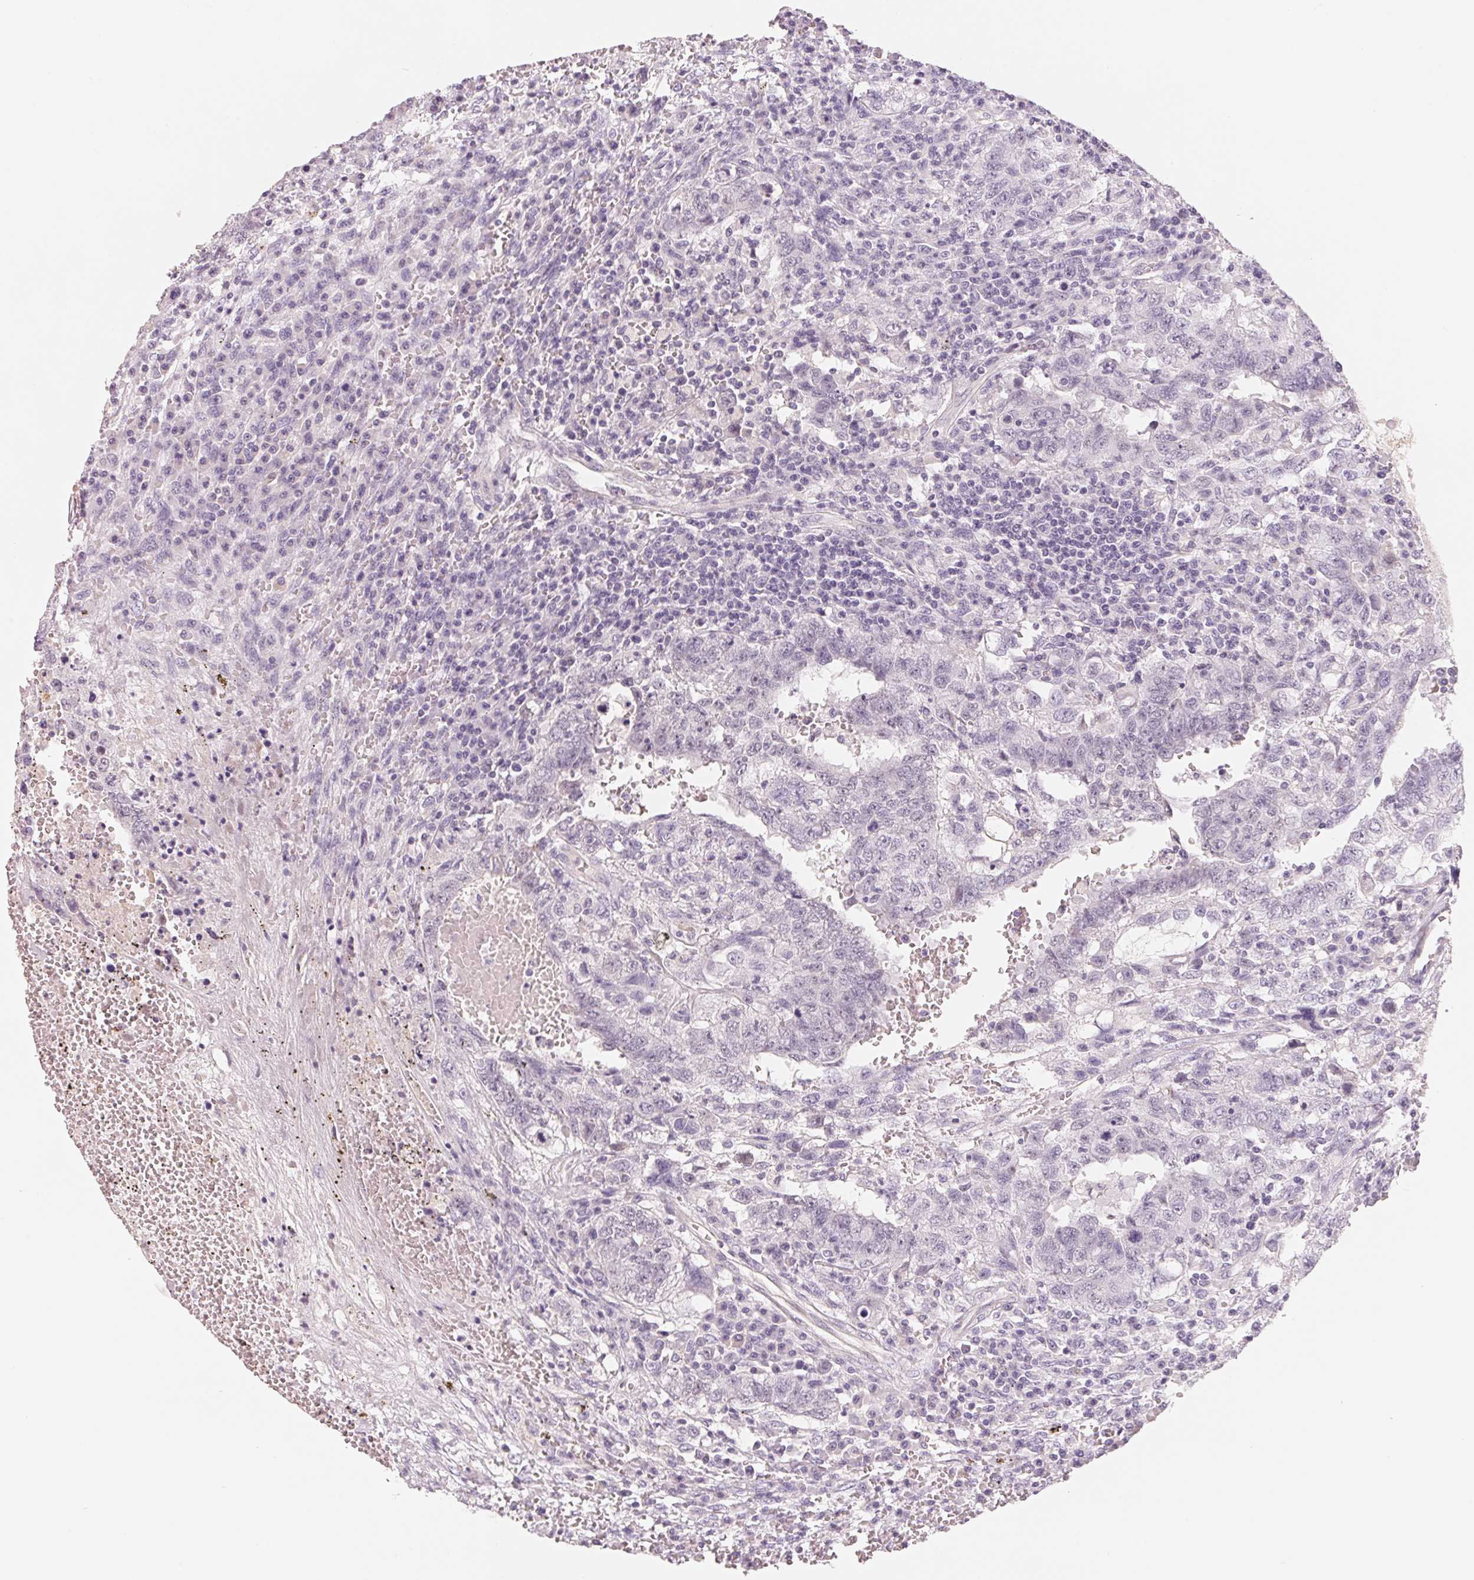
{"staining": {"intensity": "negative", "quantity": "none", "location": "none"}, "tissue": "testis cancer", "cell_type": "Tumor cells", "image_type": "cancer", "snomed": [{"axis": "morphology", "description": "Carcinoma, Embryonal, NOS"}, {"axis": "topography", "description": "Testis"}], "caption": "Immunohistochemistry (IHC) micrograph of embryonal carcinoma (testis) stained for a protein (brown), which displays no expression in tumor cells.", "gene": "CFHR2", "patient": {"sex": "male", "age": 26}}